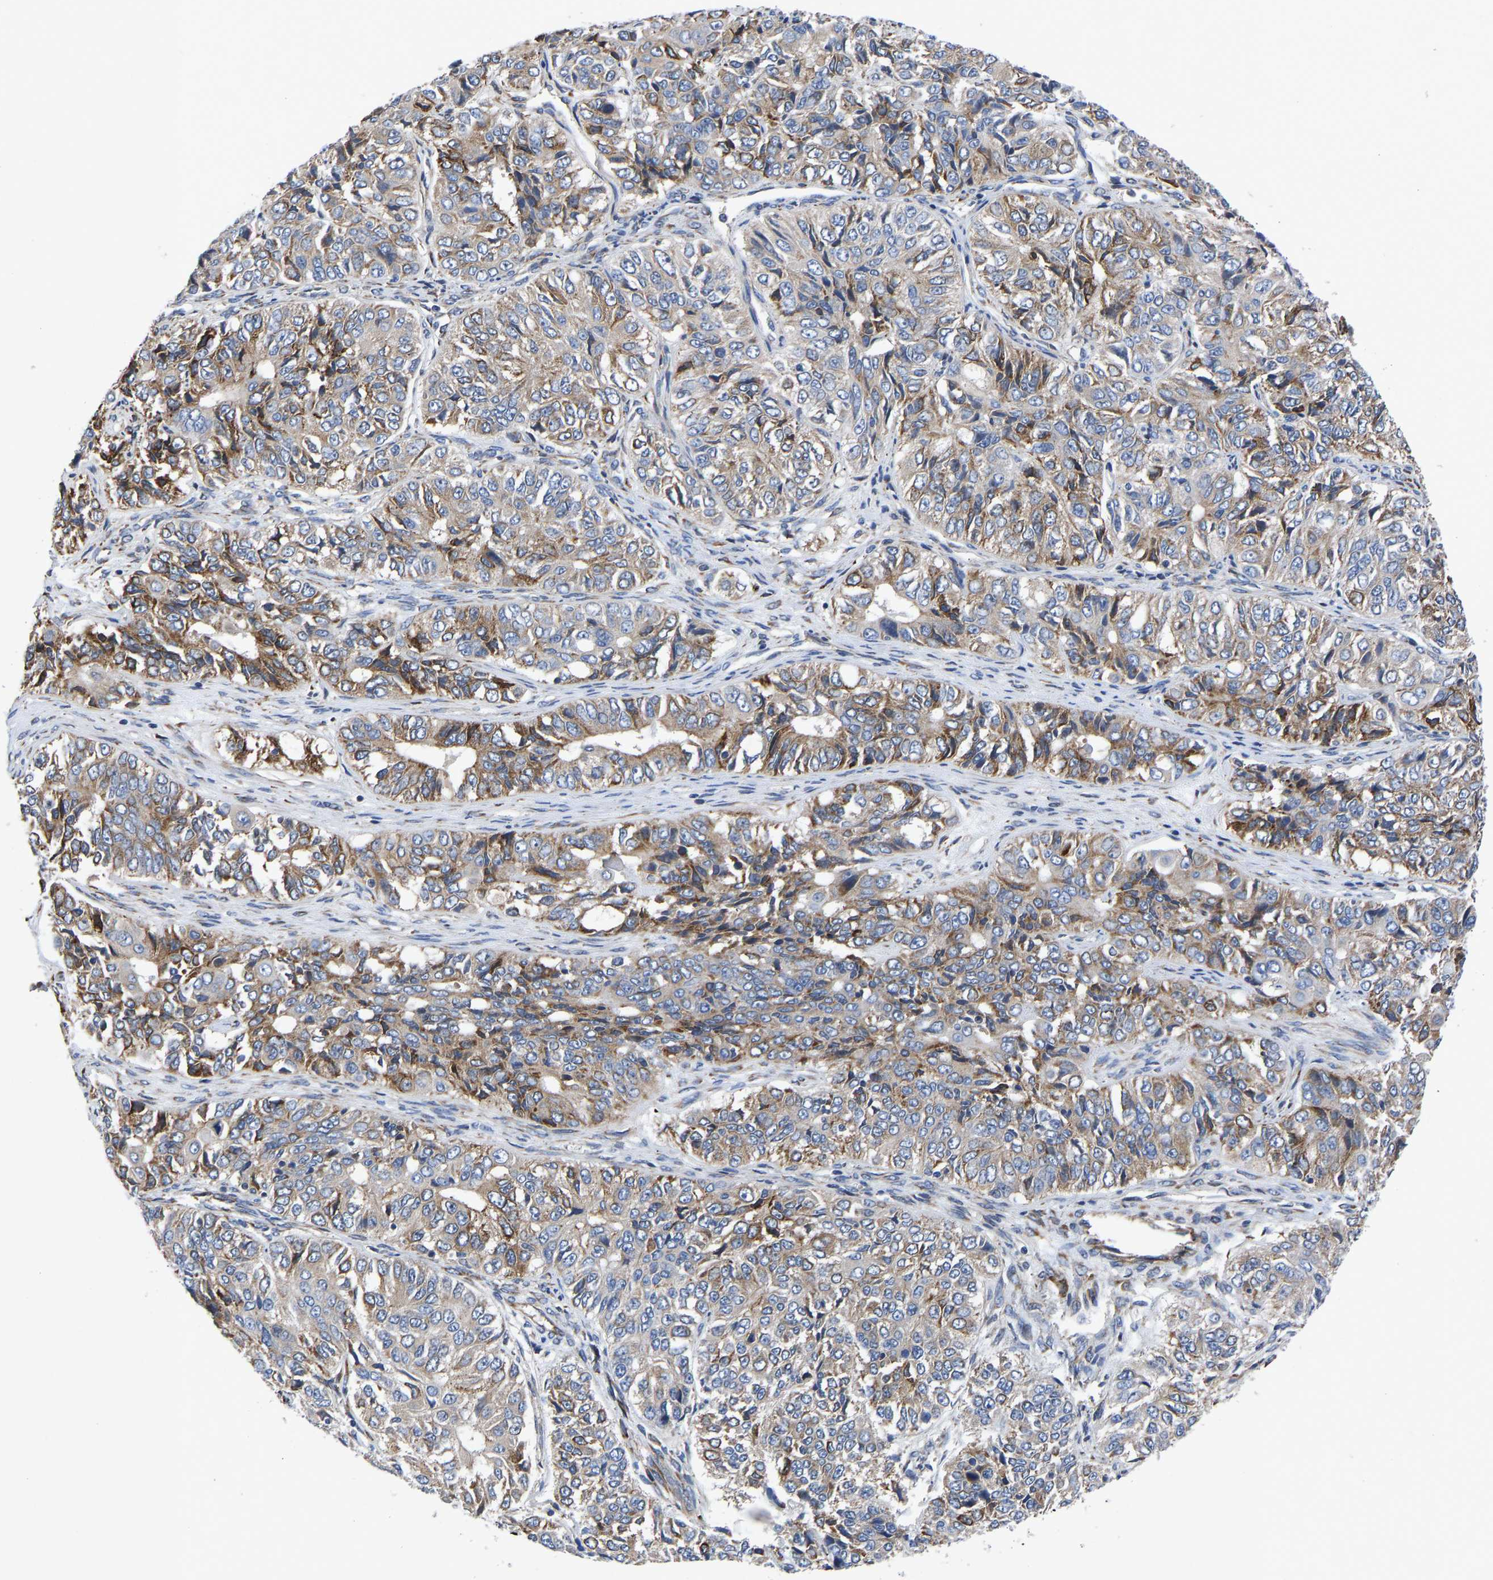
{"staining": {"intensity": "moderate", "quantity": "25%-75%", "location": "cytoplasmic/membranous"}, "tissue": "ovarian cancer", "cell_type": "Tumor cells", "image_type": "cancer", "snomed": [{"axis": "morphology", "description": "Carcinoma, endometroid"}, {"axis": "topography", "description": "Ovary"}], "caption": "Immunohistochemical staining of human ovarian cancer (endometroid carcinoma) demonstrates medium levels of moderate cytoplasmic/membranous positivity in approximately 25%-75% of tumor cells.", "gene": "FRRS1", "patient": {"sex": "female", "age": 51}}